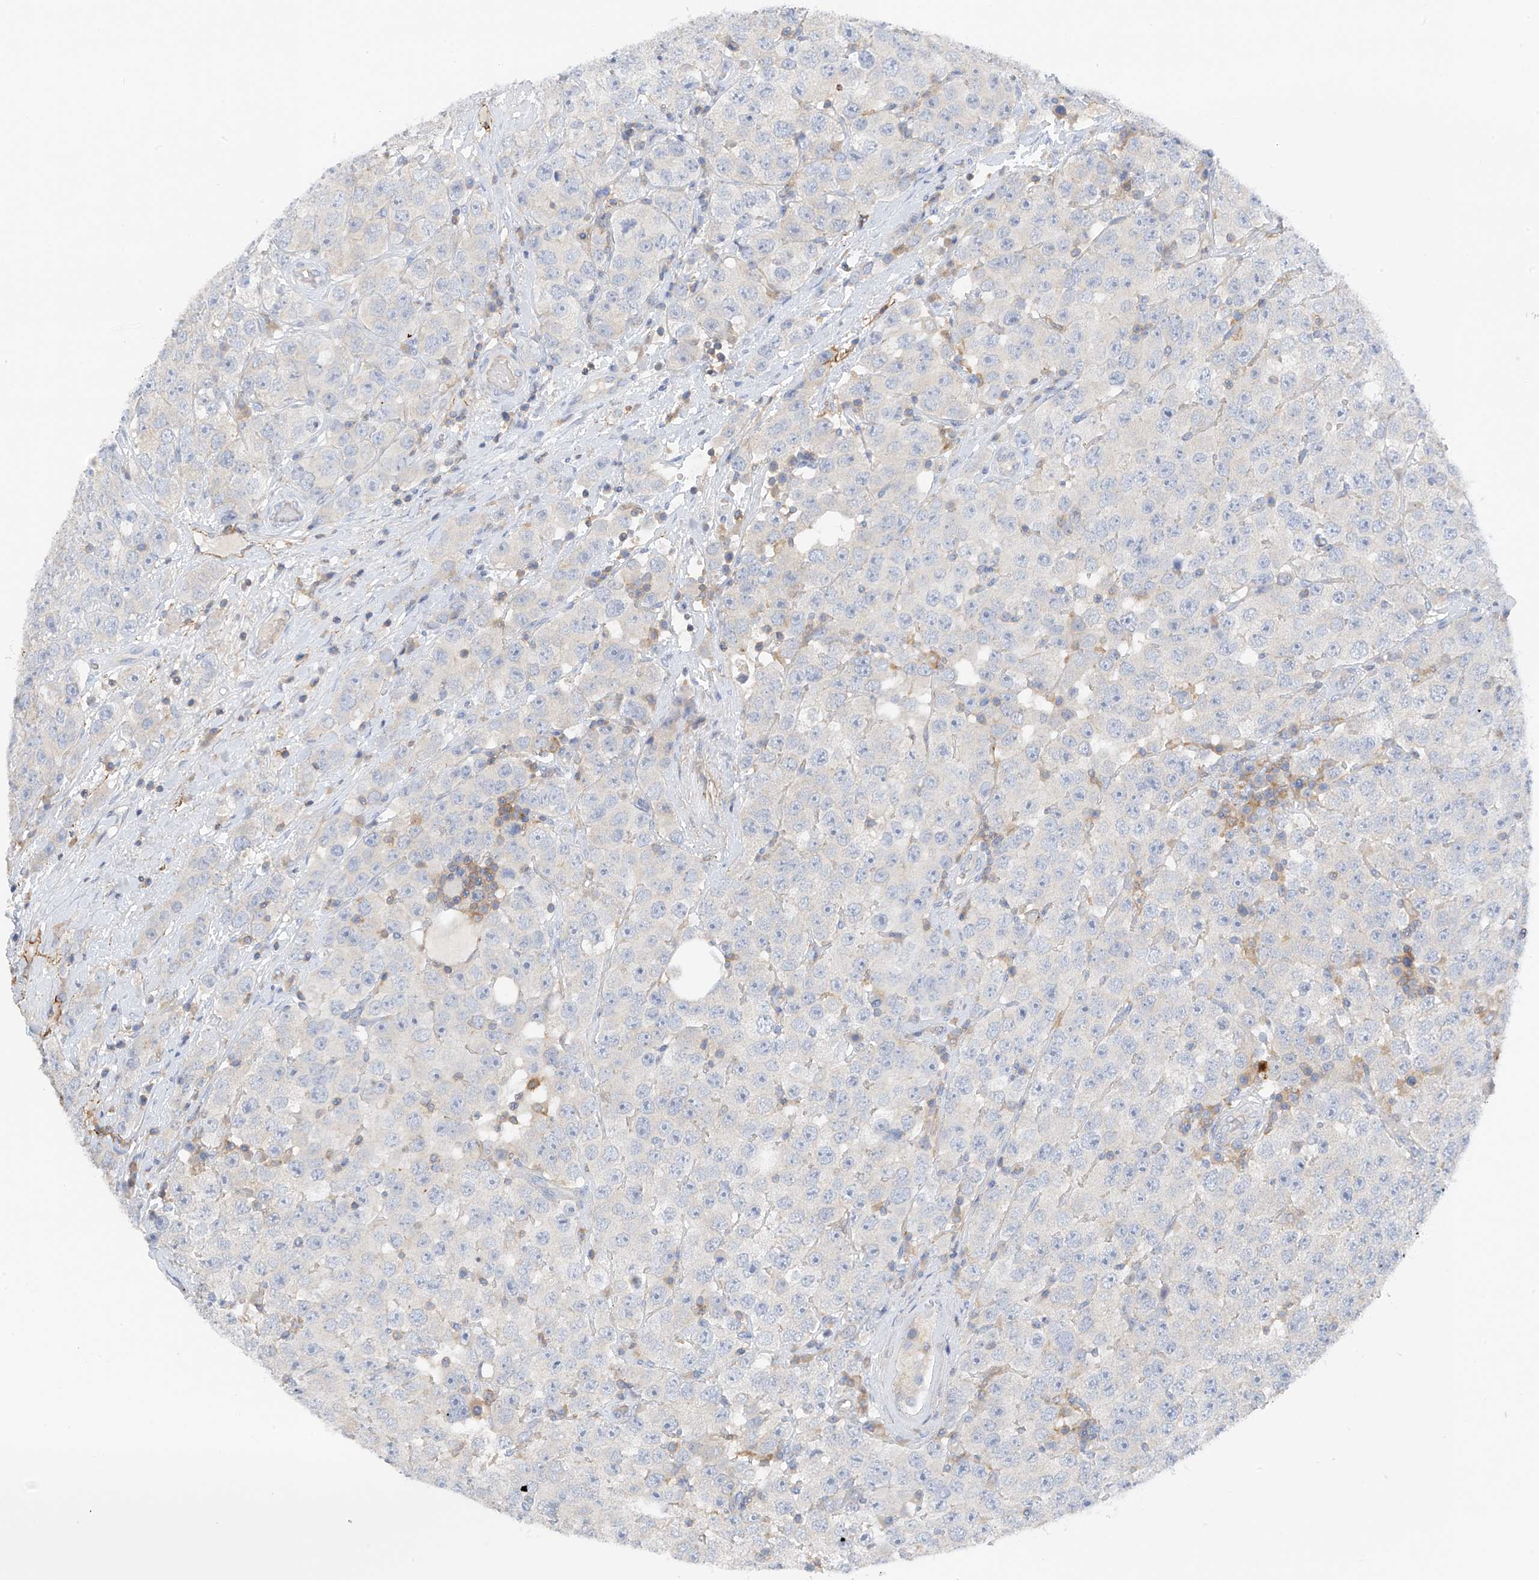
{"staining": {"intensity": "negative", "quantity": "none", "location": "none"}, "tissue": "testis cancer", "cell_type": "Tumor cells", "image_type": "cancer", "snomed": [{"axis": "morphology", "description": "Seminoma, NOS"}, {"axis": "topography", "description": "Testis"}], "caption": "The micrograph reveals no significant staining in tumor cells of testis cancer. (Brightfield microscopy of DAB (3,3'-diaminobenzidine) IHC at high magnification).", "gene": "NALCN", "patient": {"sex": "male", "age": 28}}